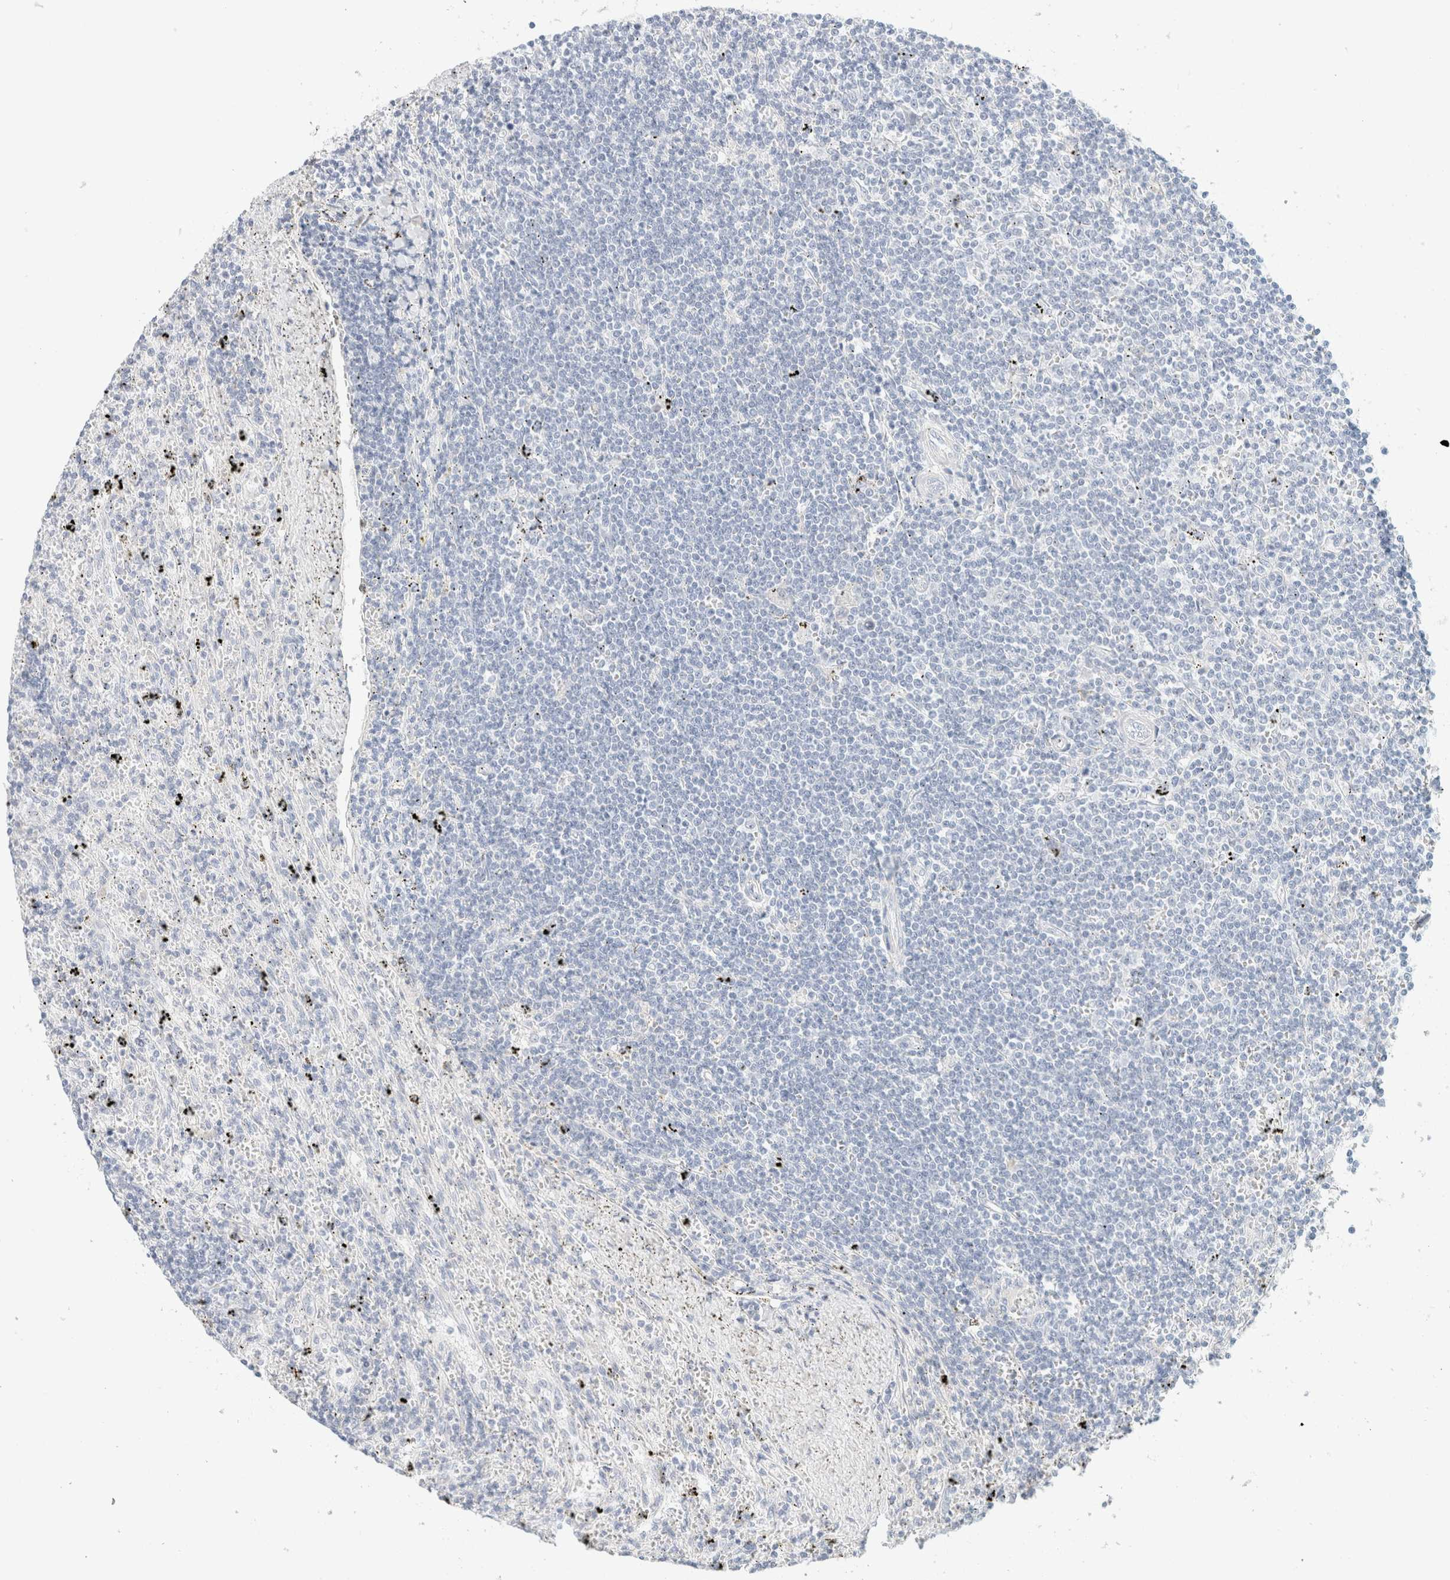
{"staining": {"intensity": "negative", "quantity": "none", "location": "none"}, "tissue": "lymphoma", "cell_type": "Tumor cells", "image_type": "cancer", "snomed": [{"axis": "morphology", "description": "Malignant lymphoma, non-Hodgkin's type, Low grade"}, {"axis": "topography", "description": "Spleen"}], "caption": "A micrograph of human lymphoma is negative for staining in tumor cells.", "gene": "HEXD", "patient": {"sex": "male", "age": 76}}